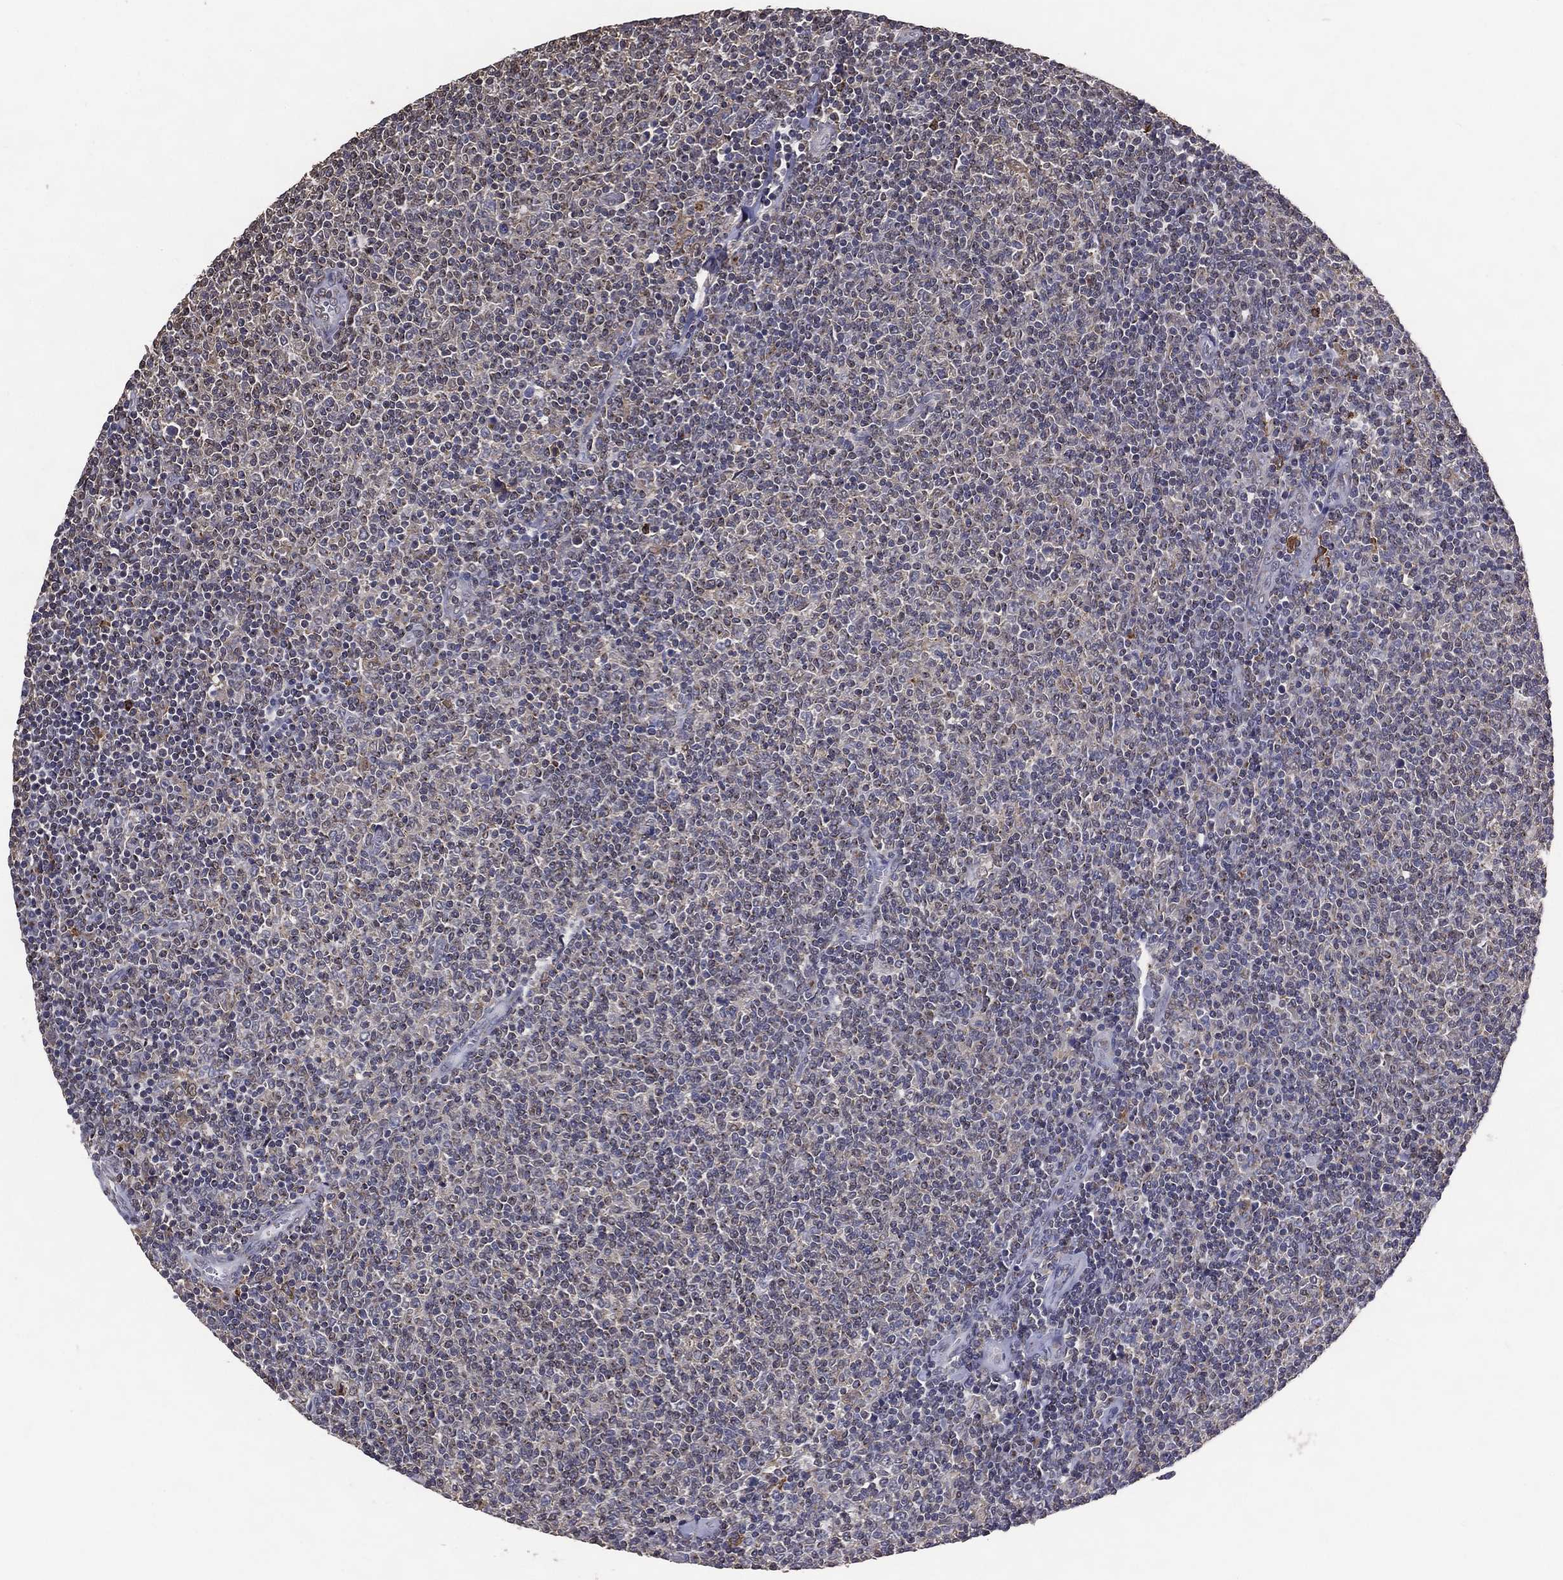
{"staining": {"intensity": "negative", "quantity": "none", "location": "none"}, "tissue": "lymphoma", "cell_type": "Tumor cells", "image_type": "cancer", "snomed": [{"axis": "morphology", "description": "Malignant lymphoma, non-Hodgkin's type, Low grade"}, {"axis": "topography", "description": "Lymph node"}], "caption": "Immunohistochemistry of human lymphoma displays no expression in tumor cells.", "gene": "GPR183", "patient": {"sex": "male", "age": 52}}